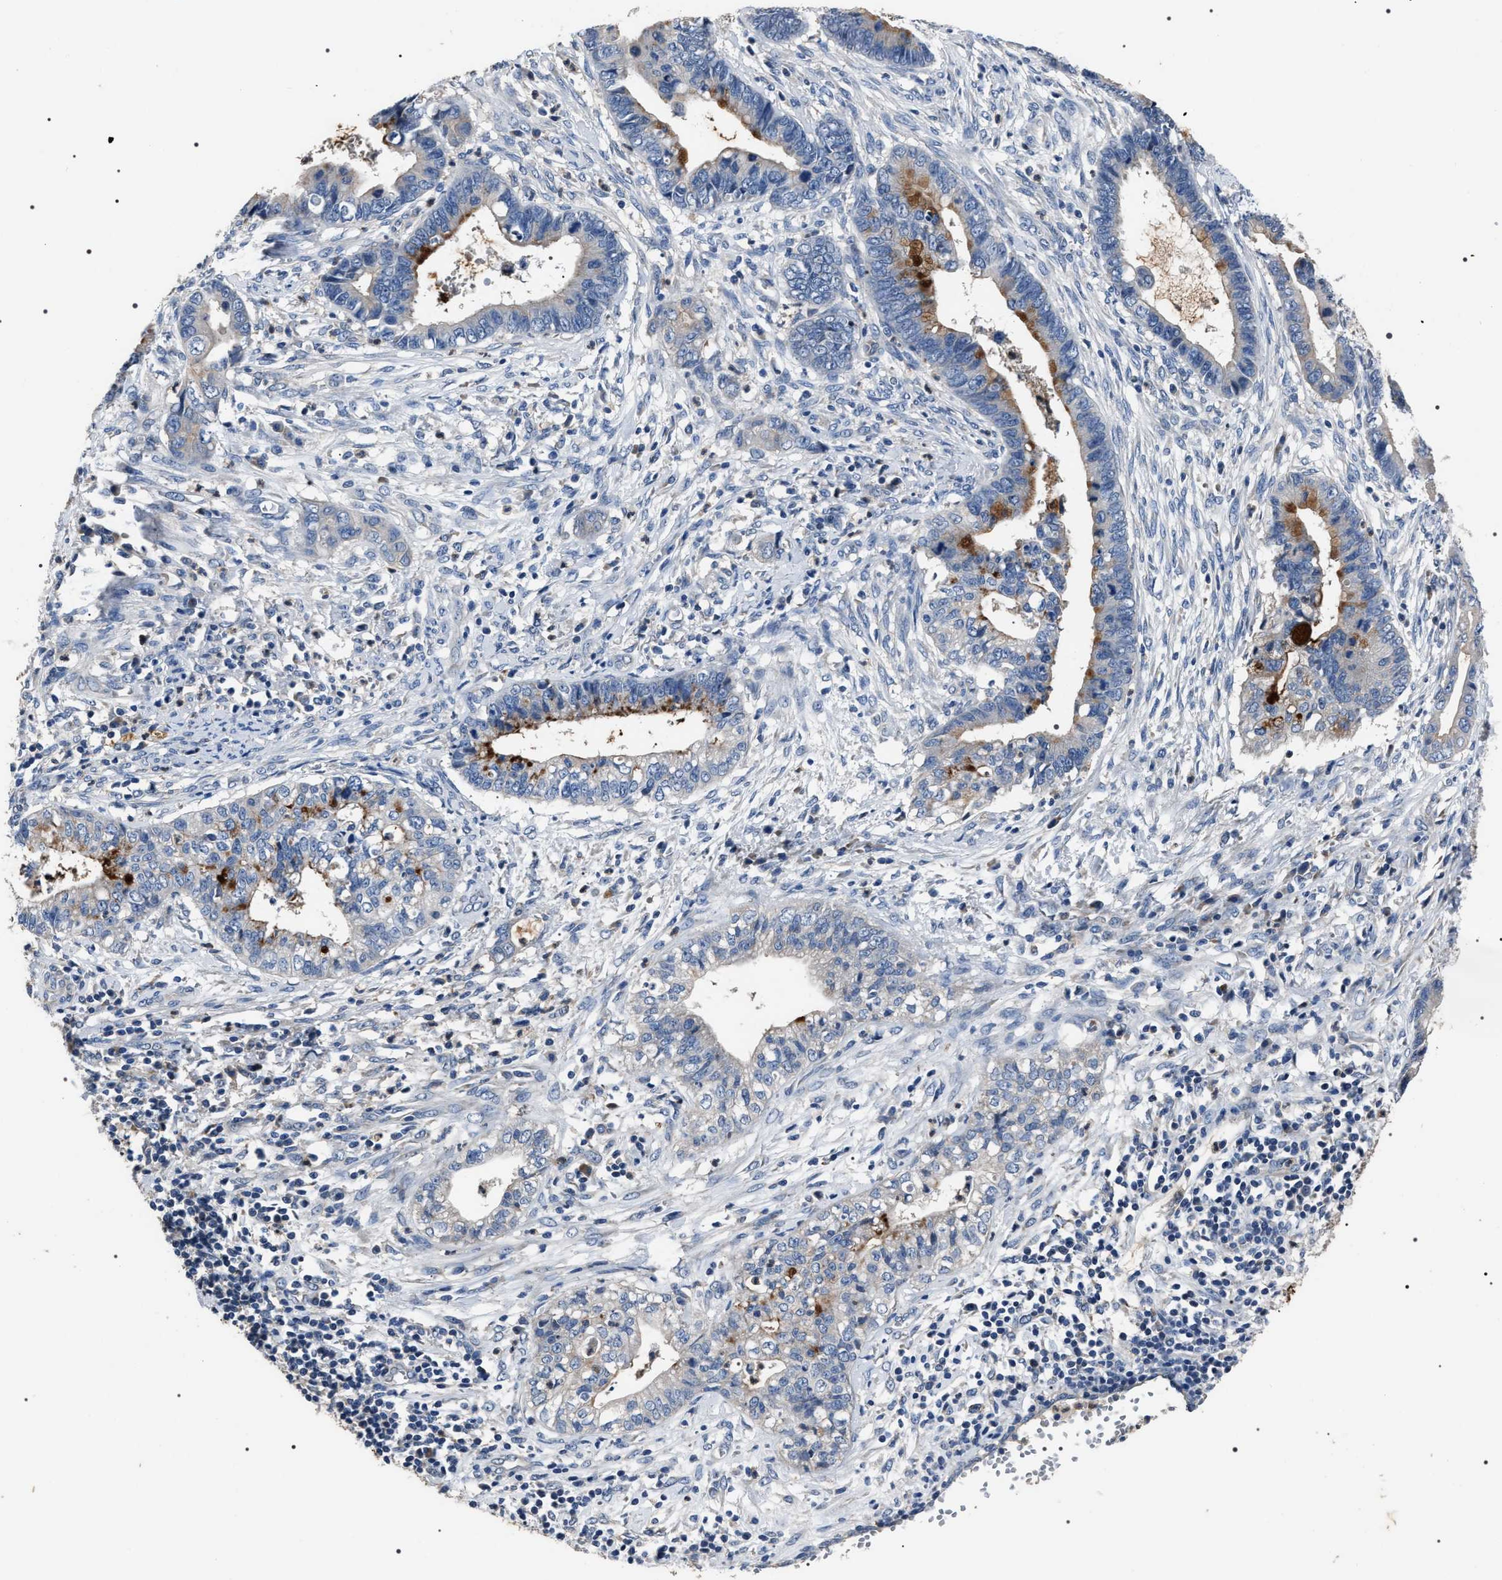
{"staining": {"intensity": "strong", "quantity": "<25%", "location": "cytoplasmic/membranous"}, "tissue": "cervical cancer", "cell_type": "Tumor cells", "image_type": "cancer", "snomed": [{"axis": "morphology", "description": "Adenocarcinoma, NOS"}, {"axis": "topography", "description": "Cervix"}], "caption": "Immunohistochemical staining of cervical cancer shows medium levels of strong cytoplasmic/membranous positivity in approximately <25% of tumor cells.", "gene": "TRIM54", "patient": {"sex": "female", "age": 44}}